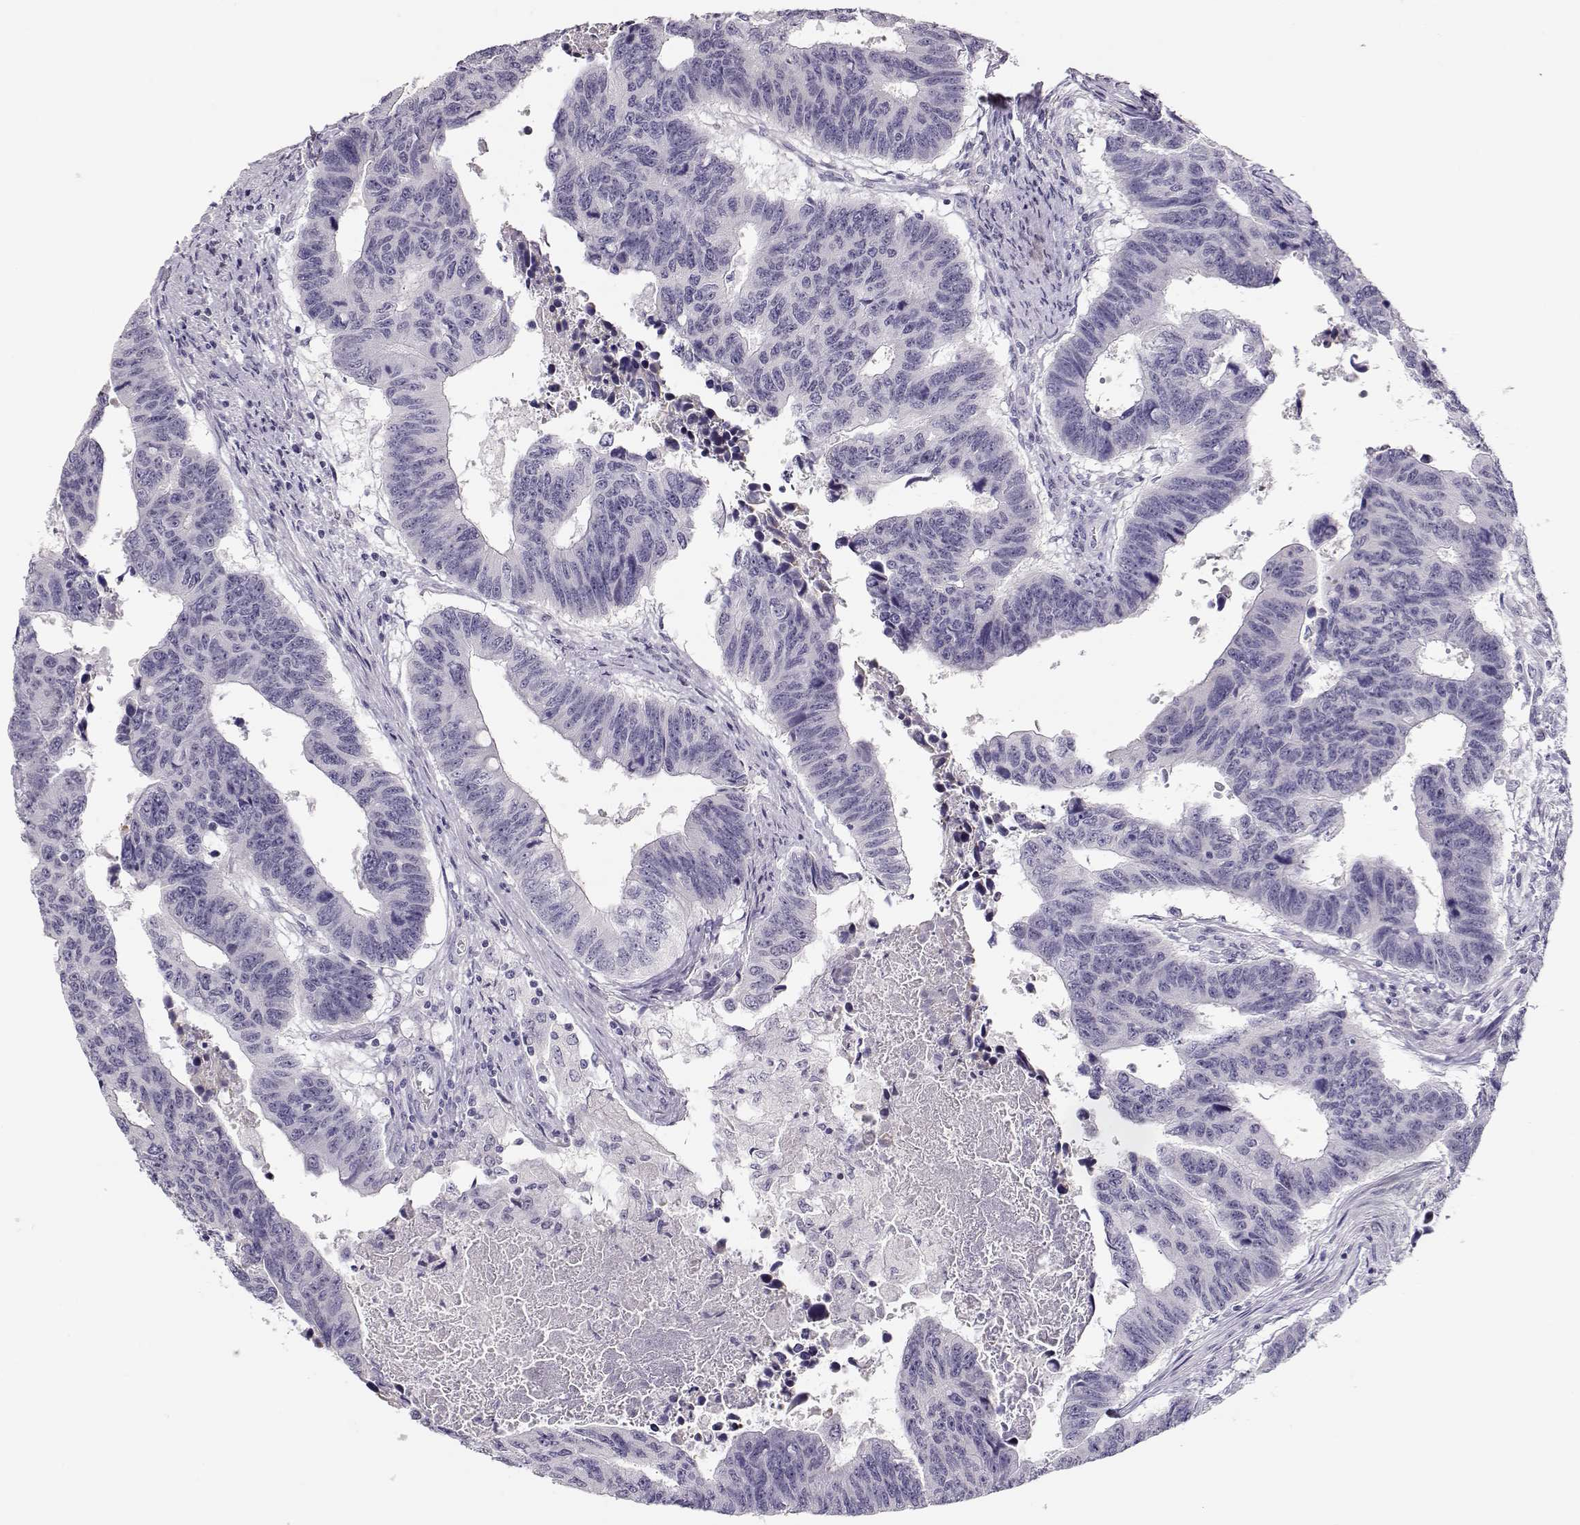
{"staining": {"intensity": "negative", "quantity": "none", "location": "none"}, "tissue": "colorectal cancer", "cell_type": "Tumor cells", "image_type": "cancer", "snomed": [{"axis": "morphology", "description": "Adenocarcinoma, NOS"}, {"axis": "topography", "description": "Rectum"}], "caption": "The IHC micrograph has no significant expression in tumor cells of adenocarcinoma (colorectal) tissue.", "gene": "IMPG1", "patient": {"sex": "female", "age": 85}}